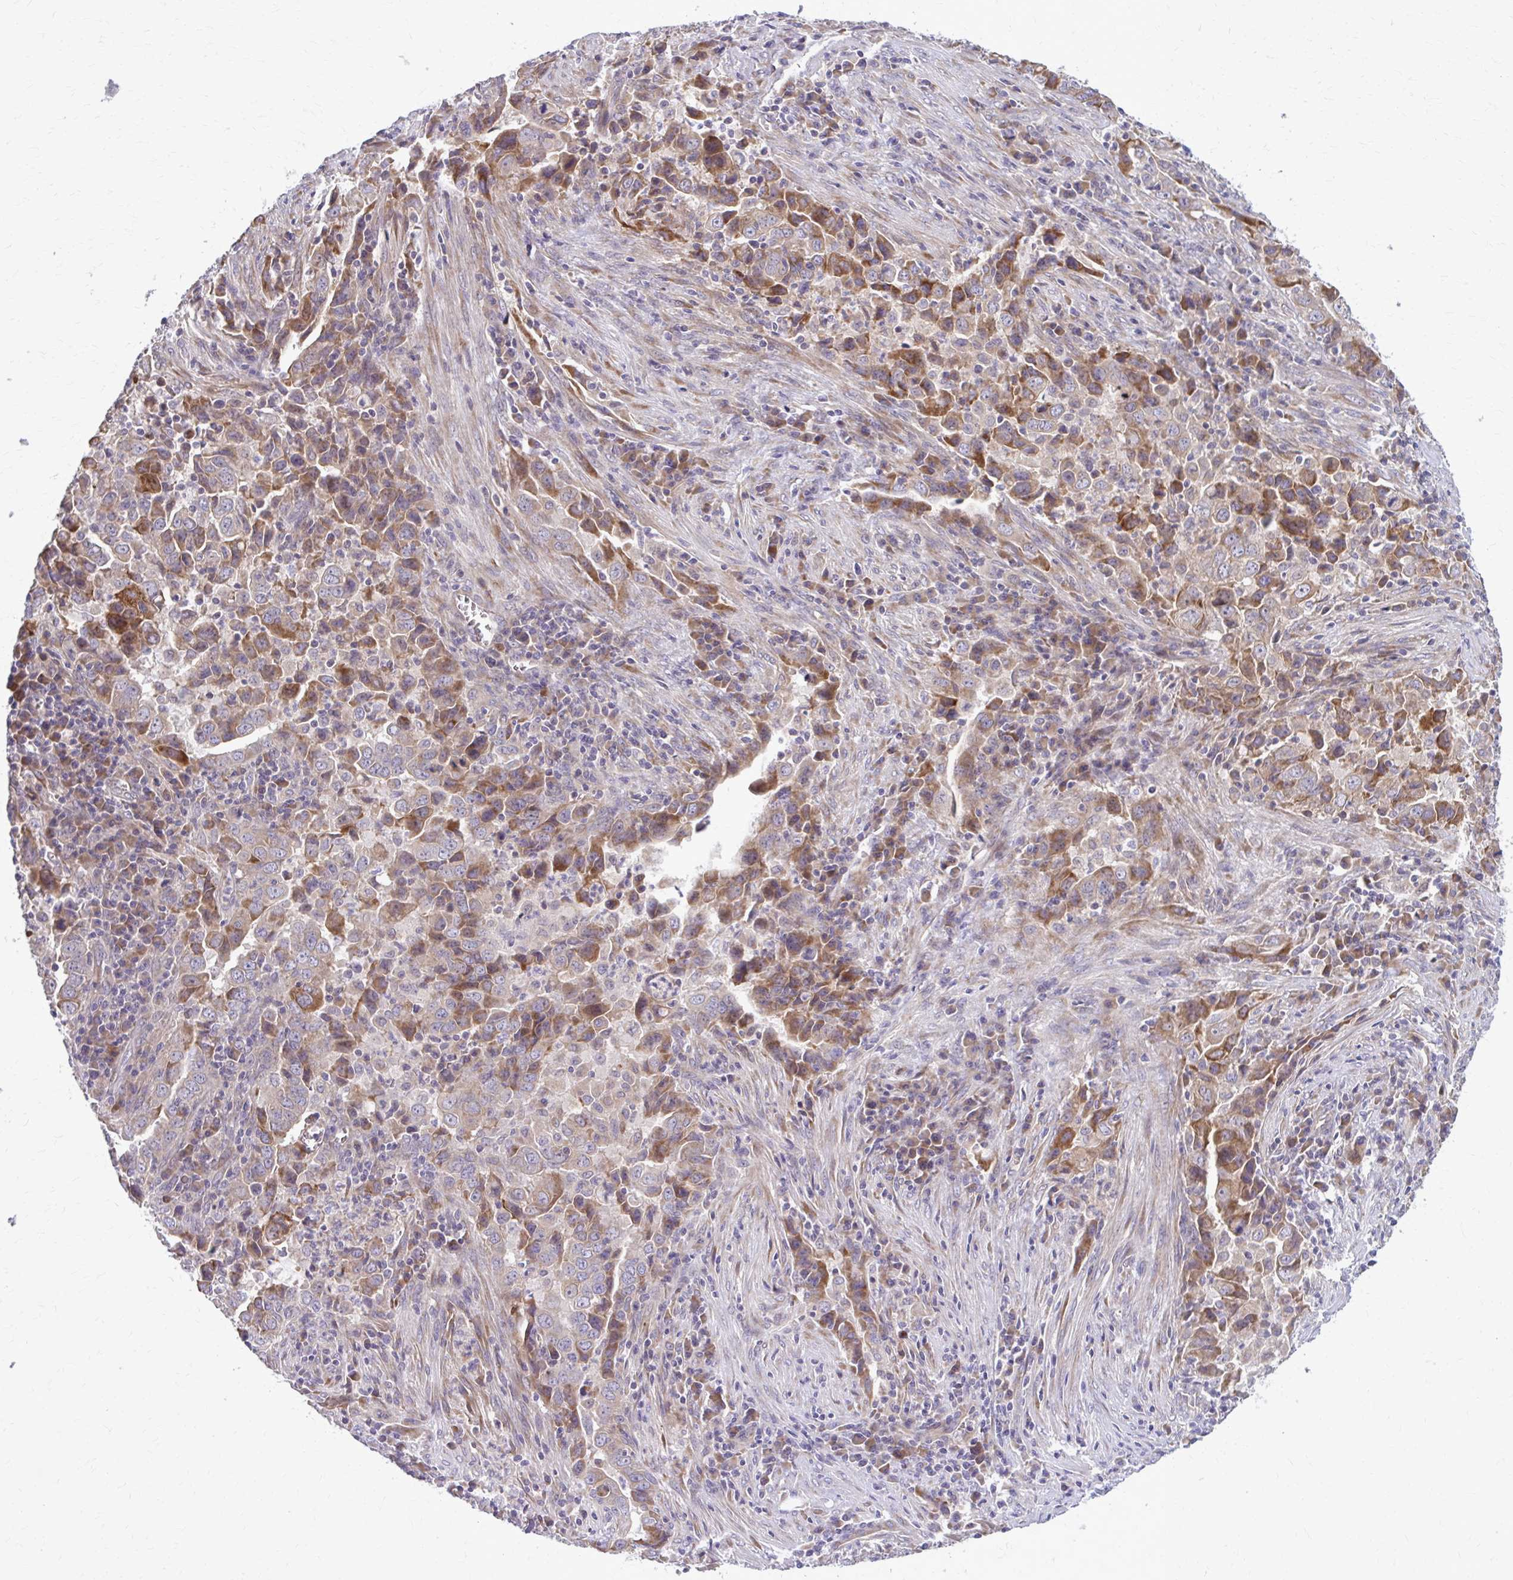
{"staining": {"intensity": "moderate", "quantity": "25%-75%", "location": "cytoplasmic/membranous"}, "tissue": "lung cancer", "cell_type": "Tumor cells", "image_type": "cancer", "snomed": [{"axis": "morphology", "description": "Adenocarcinoma, NOS"}, {"axis": "topography", "description": "Lung"}], "caption": "Protein expression by immunohistochemistry reveals moderate cytoplasmic/membranous staining in about 25%-75% of tumor cells in adenocarcinoma (lung). The staining was performed using DAB (3,3'-diaminobenzidine) to visualize the protein expression in brown, while the nuclei were stained in blue with hematoxylin (Magnification: 20x).", "gene": "SNF8", "patient": {"sex": "male", "age": 67}}